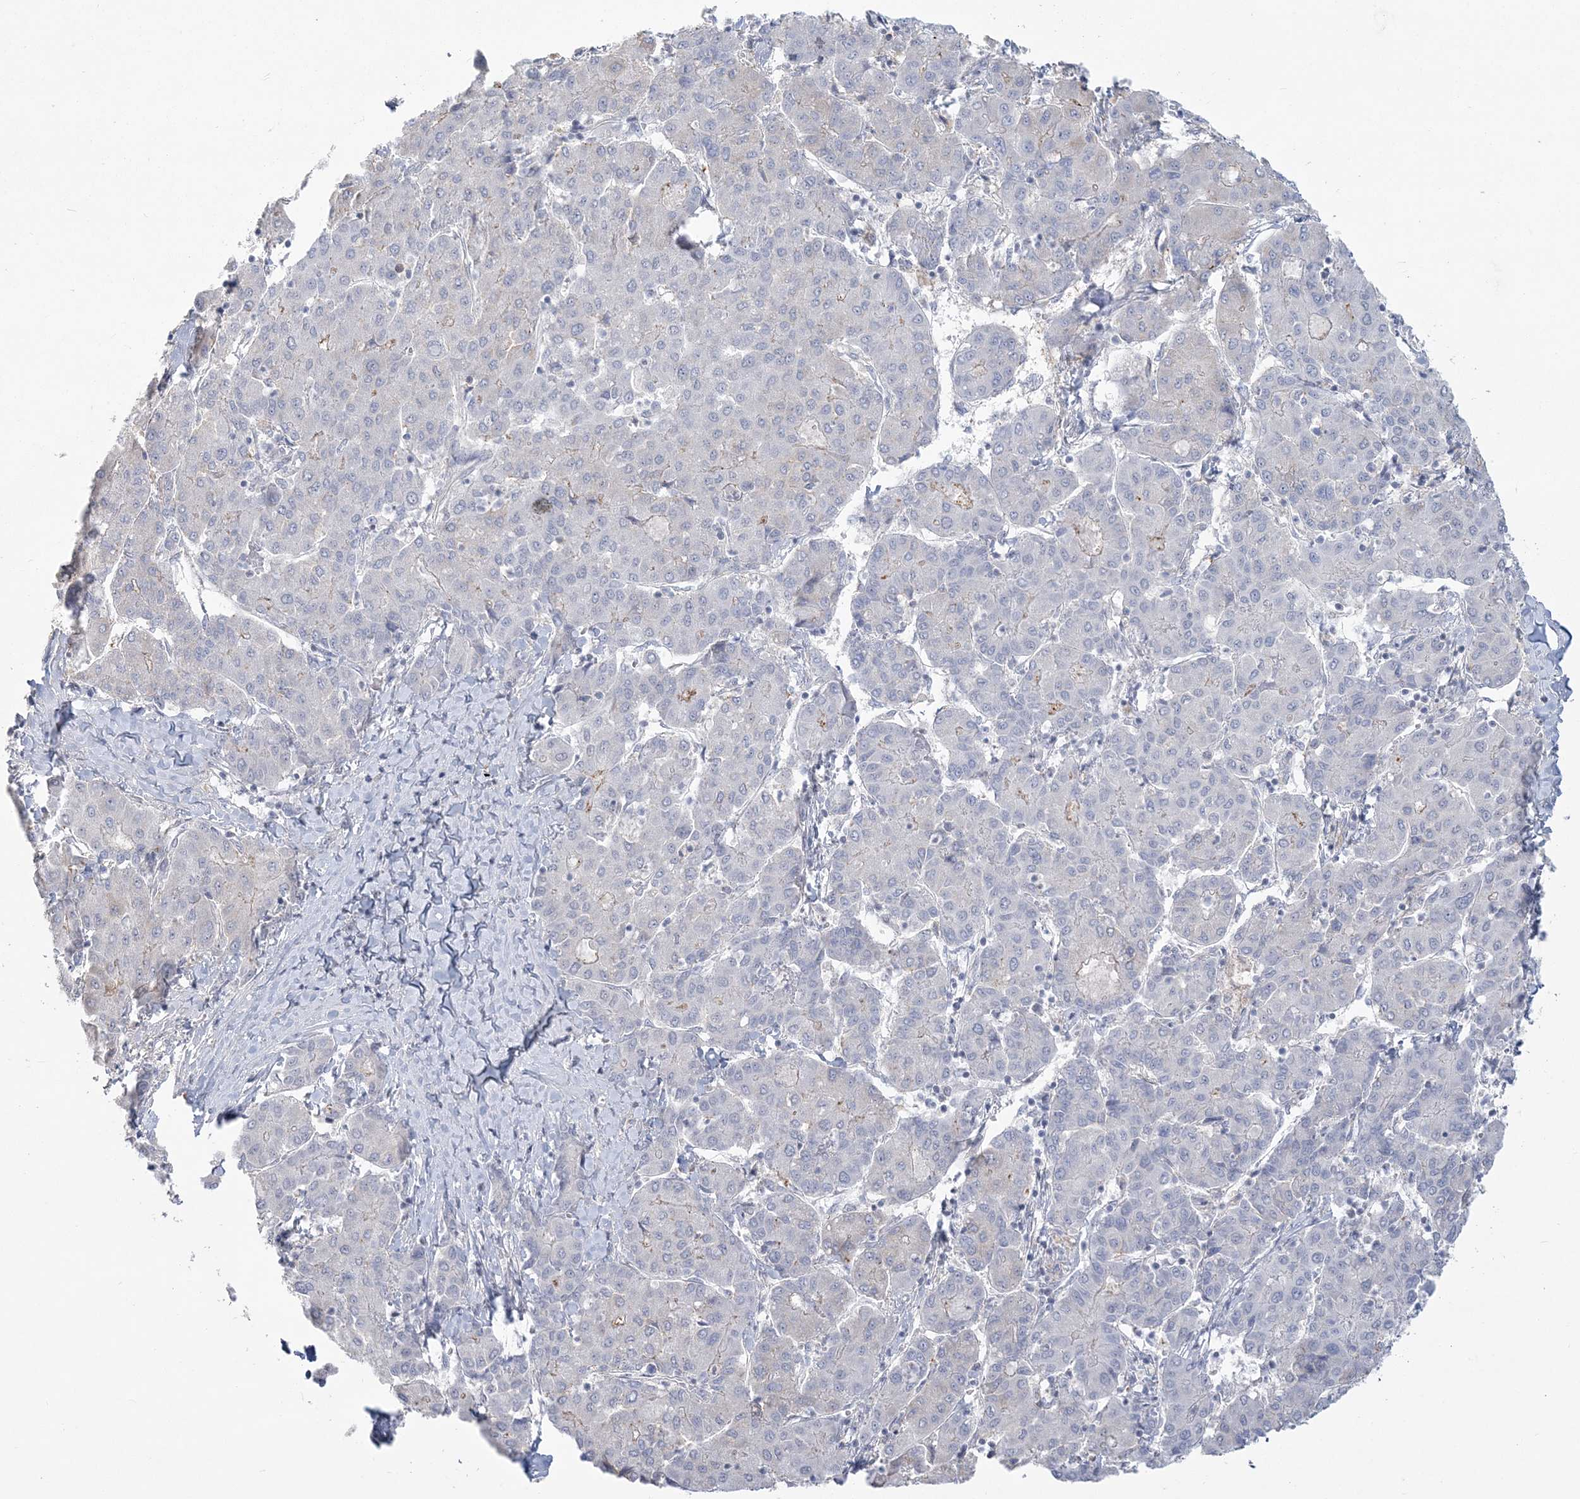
{"staining": {"intensity": "negative", "quantity": "none", "location": "none"}, "tissue": "liver cancer", "cell_type": "Tumor cells", "image_type": "cancer", "snomed": [{"axis": "morphology", "description": "Carcinoma, Hepatocellular, NOS"}, {"axis": "topography", "description": "Liver"}], "caption": "Photomicrograph shows no protein staining in tumor cells of liver hepatocellular carcinoma tissue.", "gene": "ANKS1A", "patient": {"sex": "male", "age": 65}}